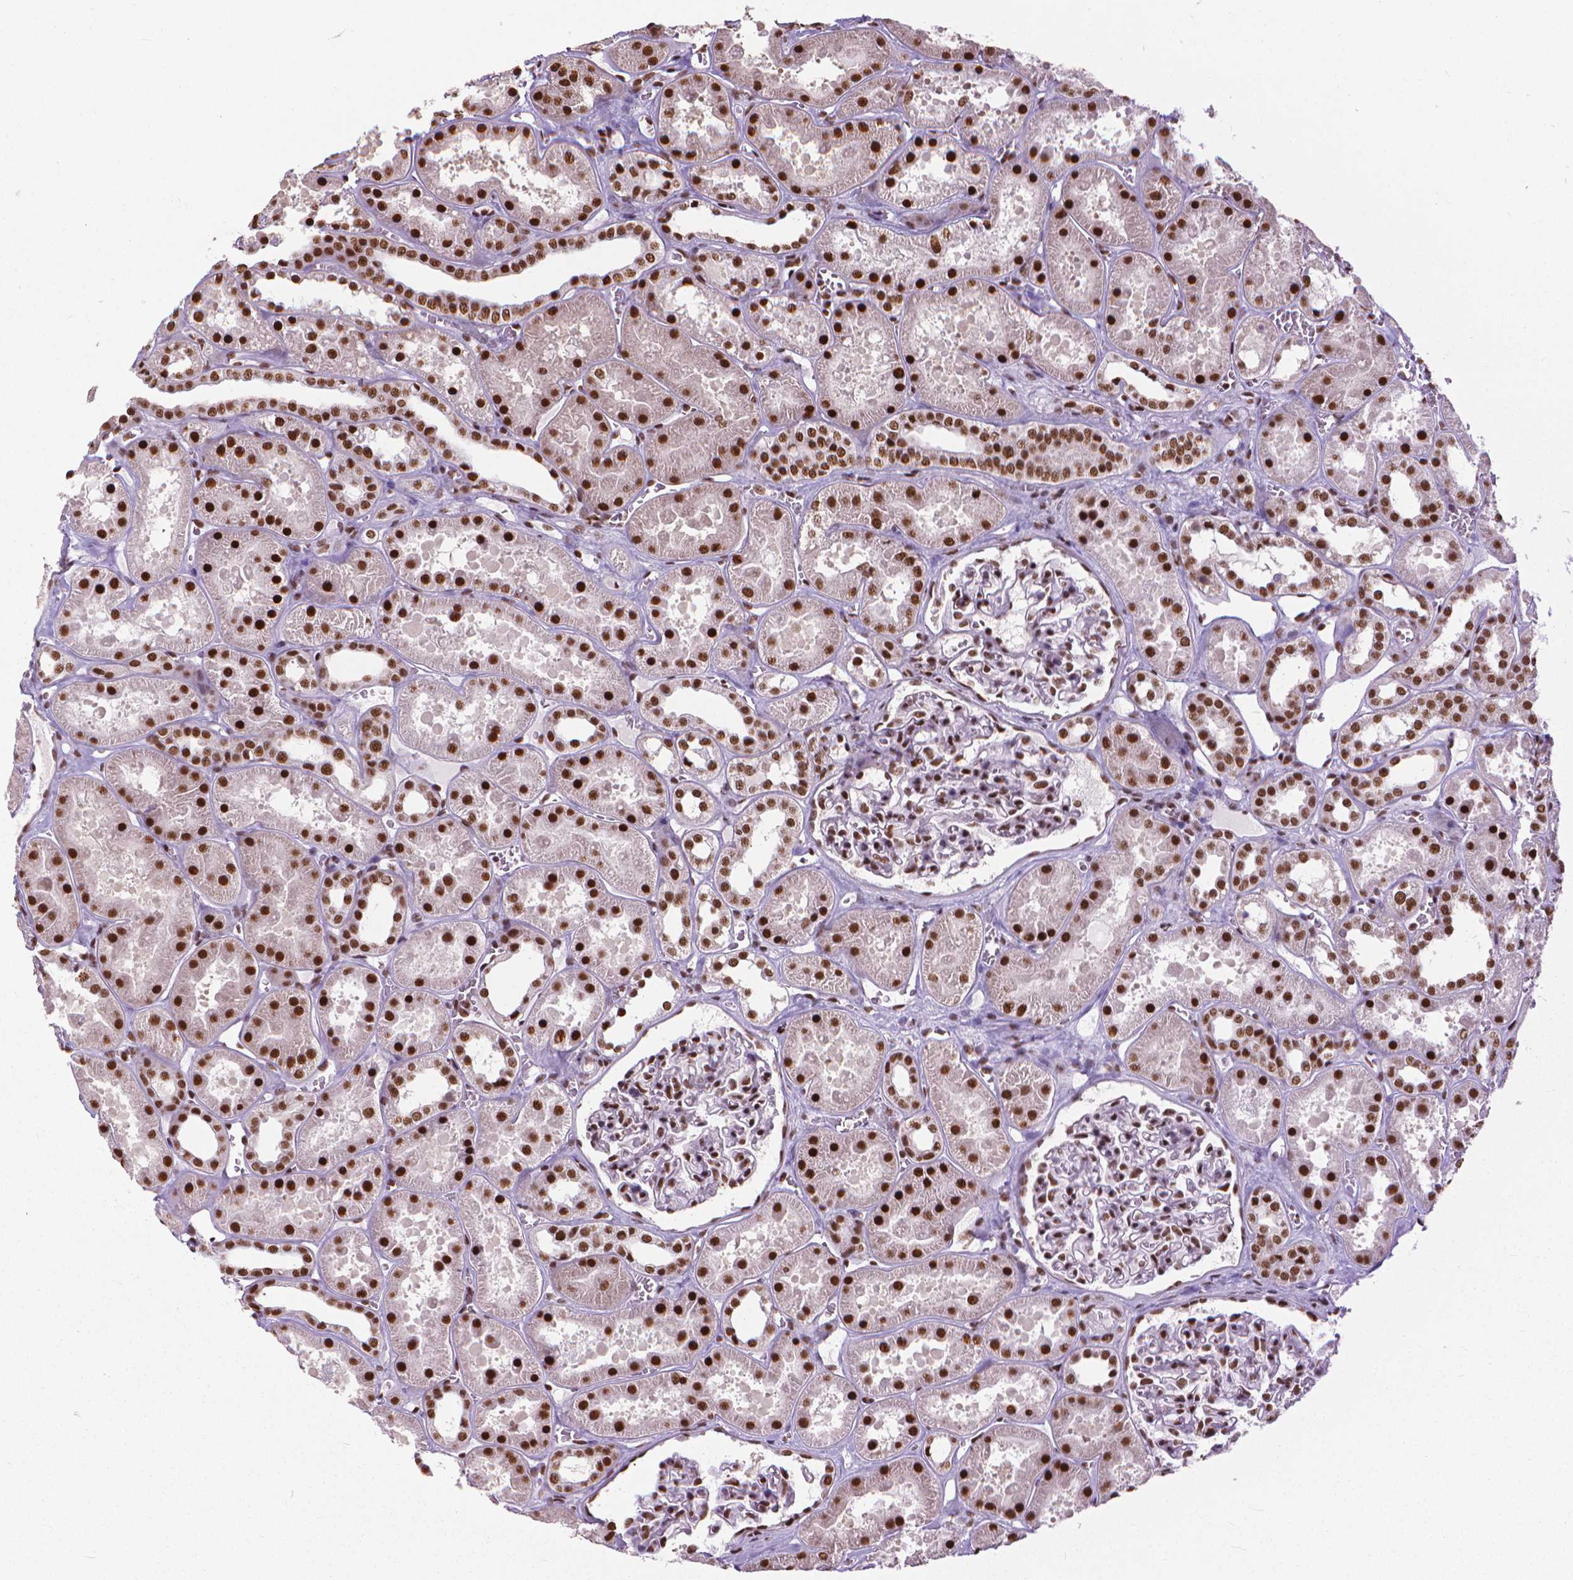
{"staining": {"intensity": "moderate", "quantity": ">75%", "location": "nuclear"}, "tissue": "kidney", "cell_type": "Cells in glomeruli", "image_type": "normal", "snomed": [{"axis": "morphology", "description": "Normal tissue, NOS"}, {"axis": "topography", "description": "Kidney"}], "caption": "Immunohistochemistry staining of unremarkable kidney, which demonstrates medium levels of moderate nuclear staining in about >75% of cells in glomeruli indicating moderate nuclear protein positivity. The staining was performed using DAB (3,3'-diaminobenzidine) (brown) for protein detection and nuclei were counterstained in hematoxylin (blue).", "gene": "AKAP8", "patient": {"sex": "female", "age": 41}}